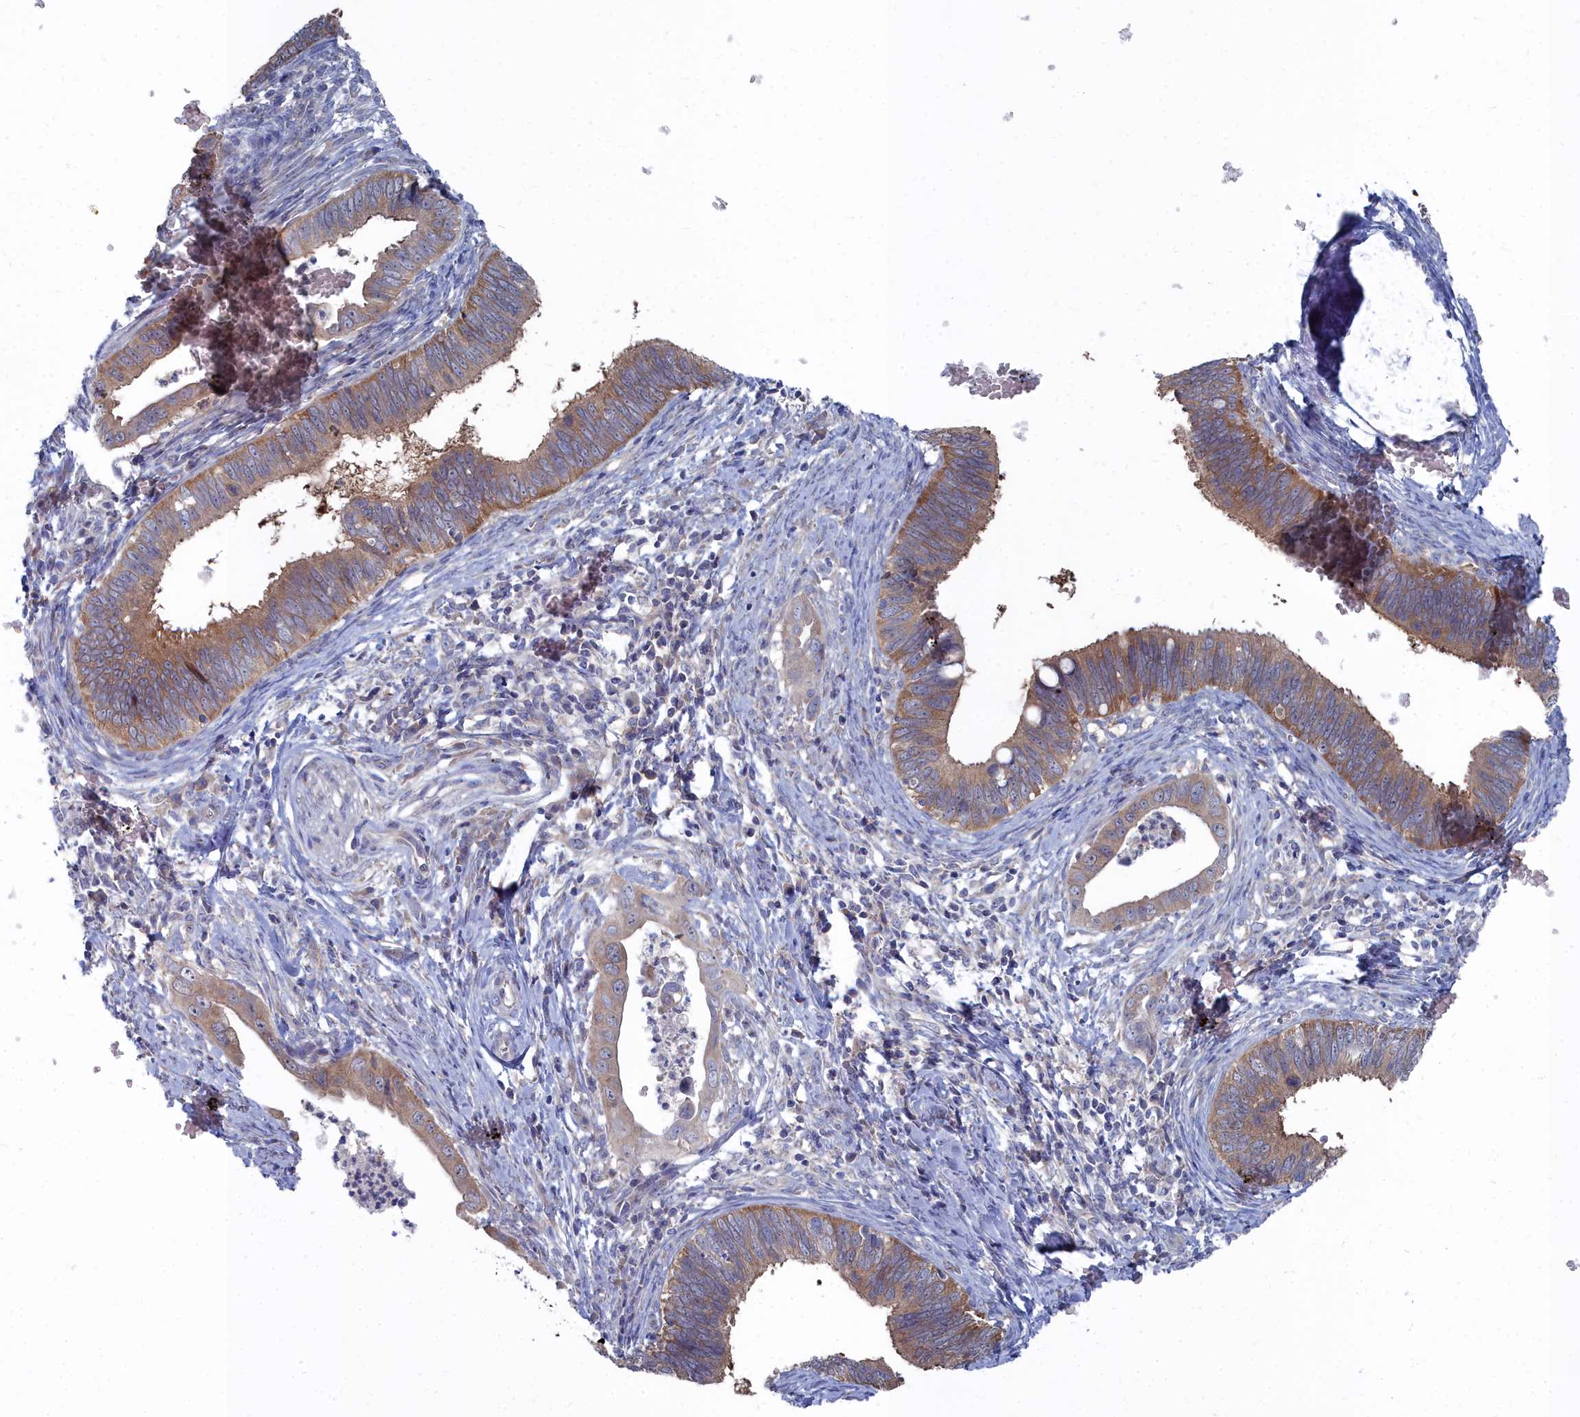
{"staining": {"intensity": "moderate", "quantity": ">75%", "location": "cytoplasmic/membranous"}, "tissue": "cervical cancer", "cell_type": "Tumor cells", "image_type": "cancer", "snomed": [{"axis": "morphology", "description": "Adenocarcinoma, NOS"}, {"axis": "topography", "description": "Cervix"}], "caption": "Immunohistochemical staining of human cervical adenocarcinoma exhibits moderate cytoplasmic/membranous protein expression in approximately >75% of tumor cells.", "gene": "CCDC149", "patient": {"sex": "female", "age": 42}}